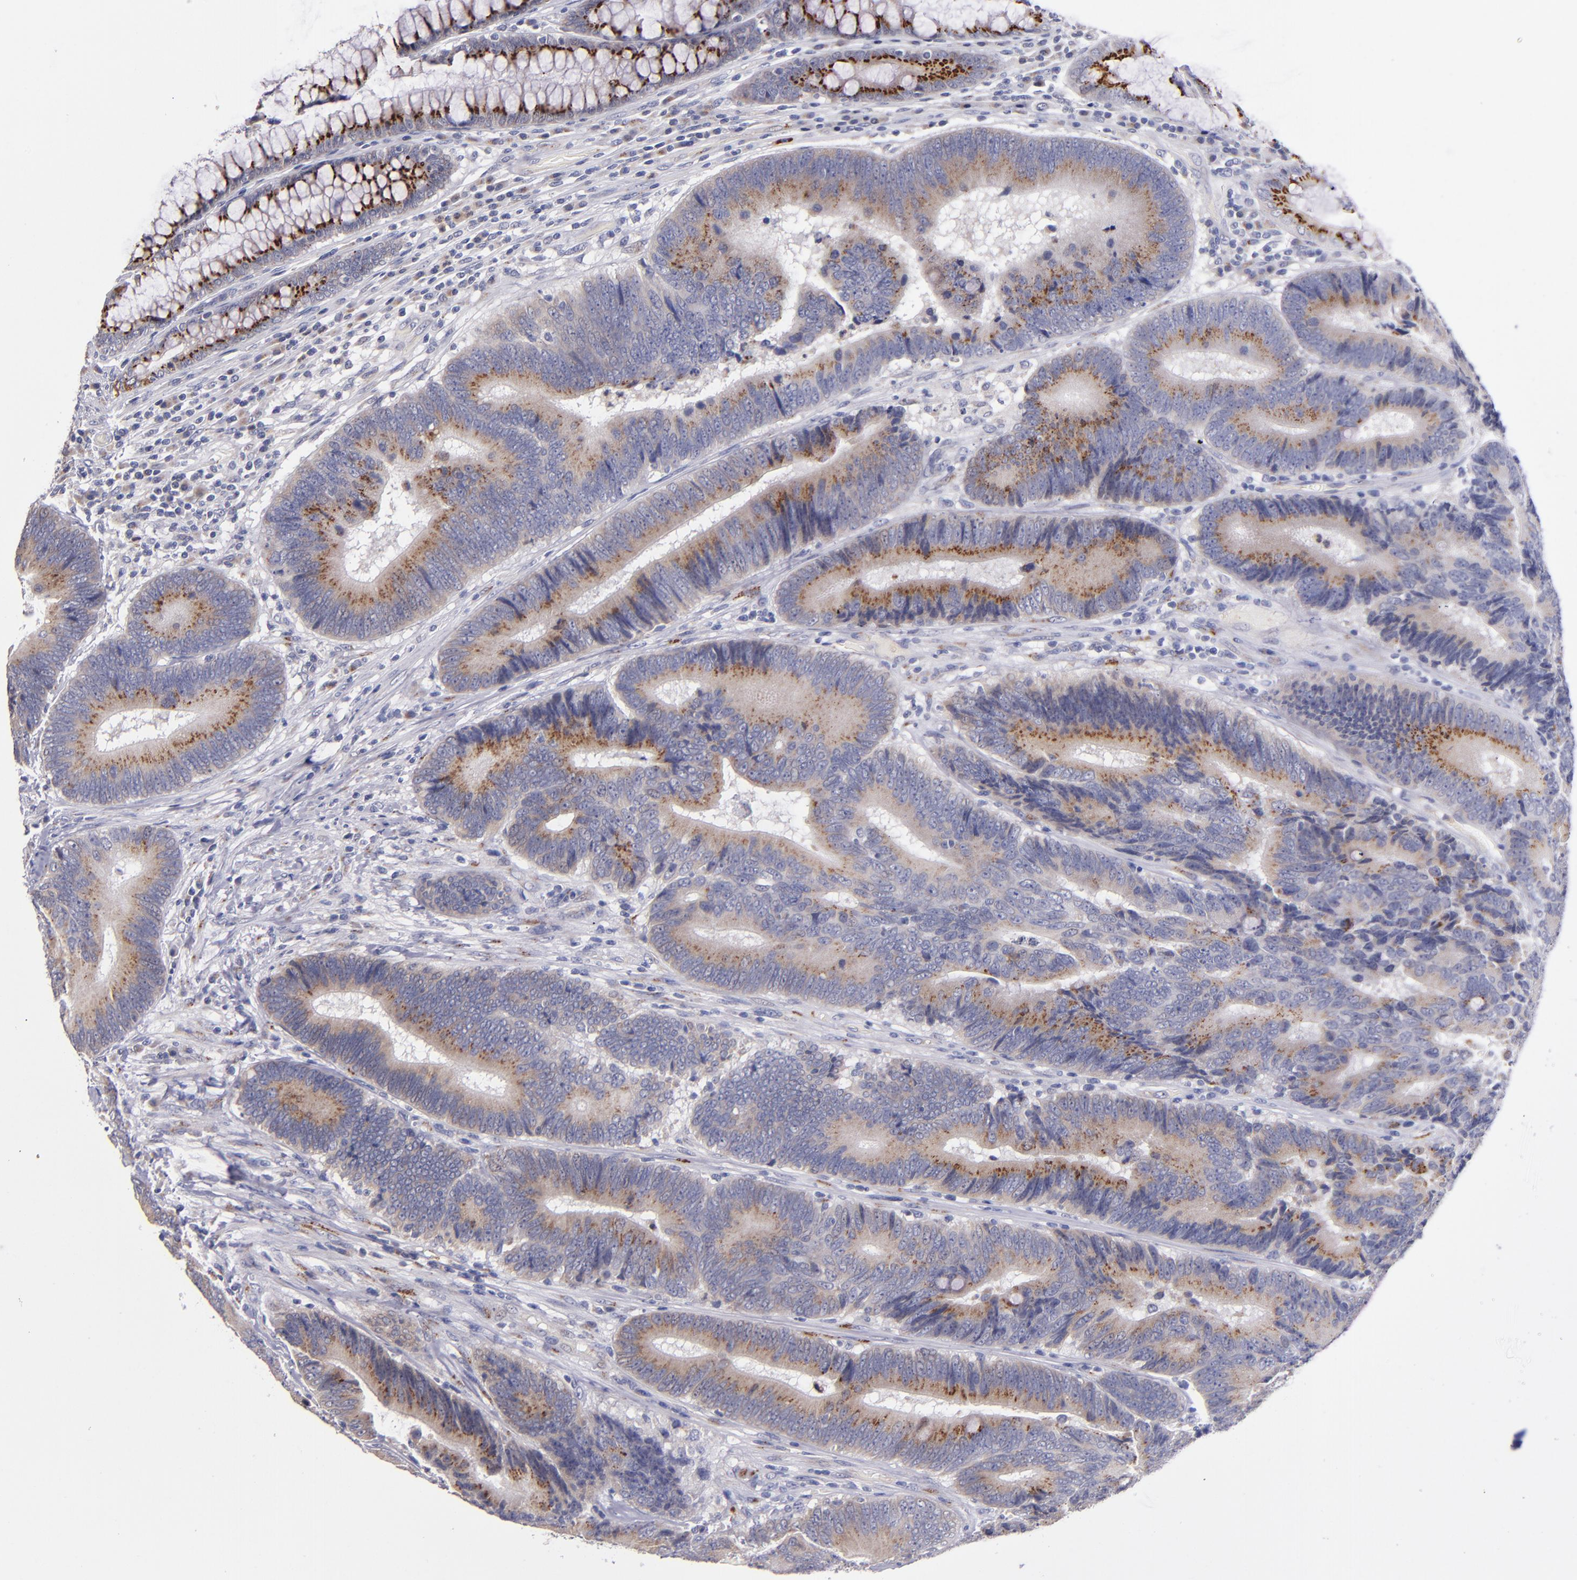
{"staining": {"intensity": "strong", "quantity": ">75%", "location": "cytoplasmic/membranous"}, "tissue": "colorectal cancer", "cell_type": "Tumor cells", "image_type": "cancer", "snomed": [{"axis": "morphology", "description": "Normal tissue, NOS"}, {"axis": "morphology", "description": "Adenocarcinoma, NOS"}, {"axis": "topography", "description": "Colon"}], "caption": "This is a histology image of IHC staining of colorectal cancer (adenocarcinoma), which shows strong positivity in the cytoplasmic/membranous of tumor cells.", "gene": "RAB41", "patient": {"sex": "female", "age": 78}}